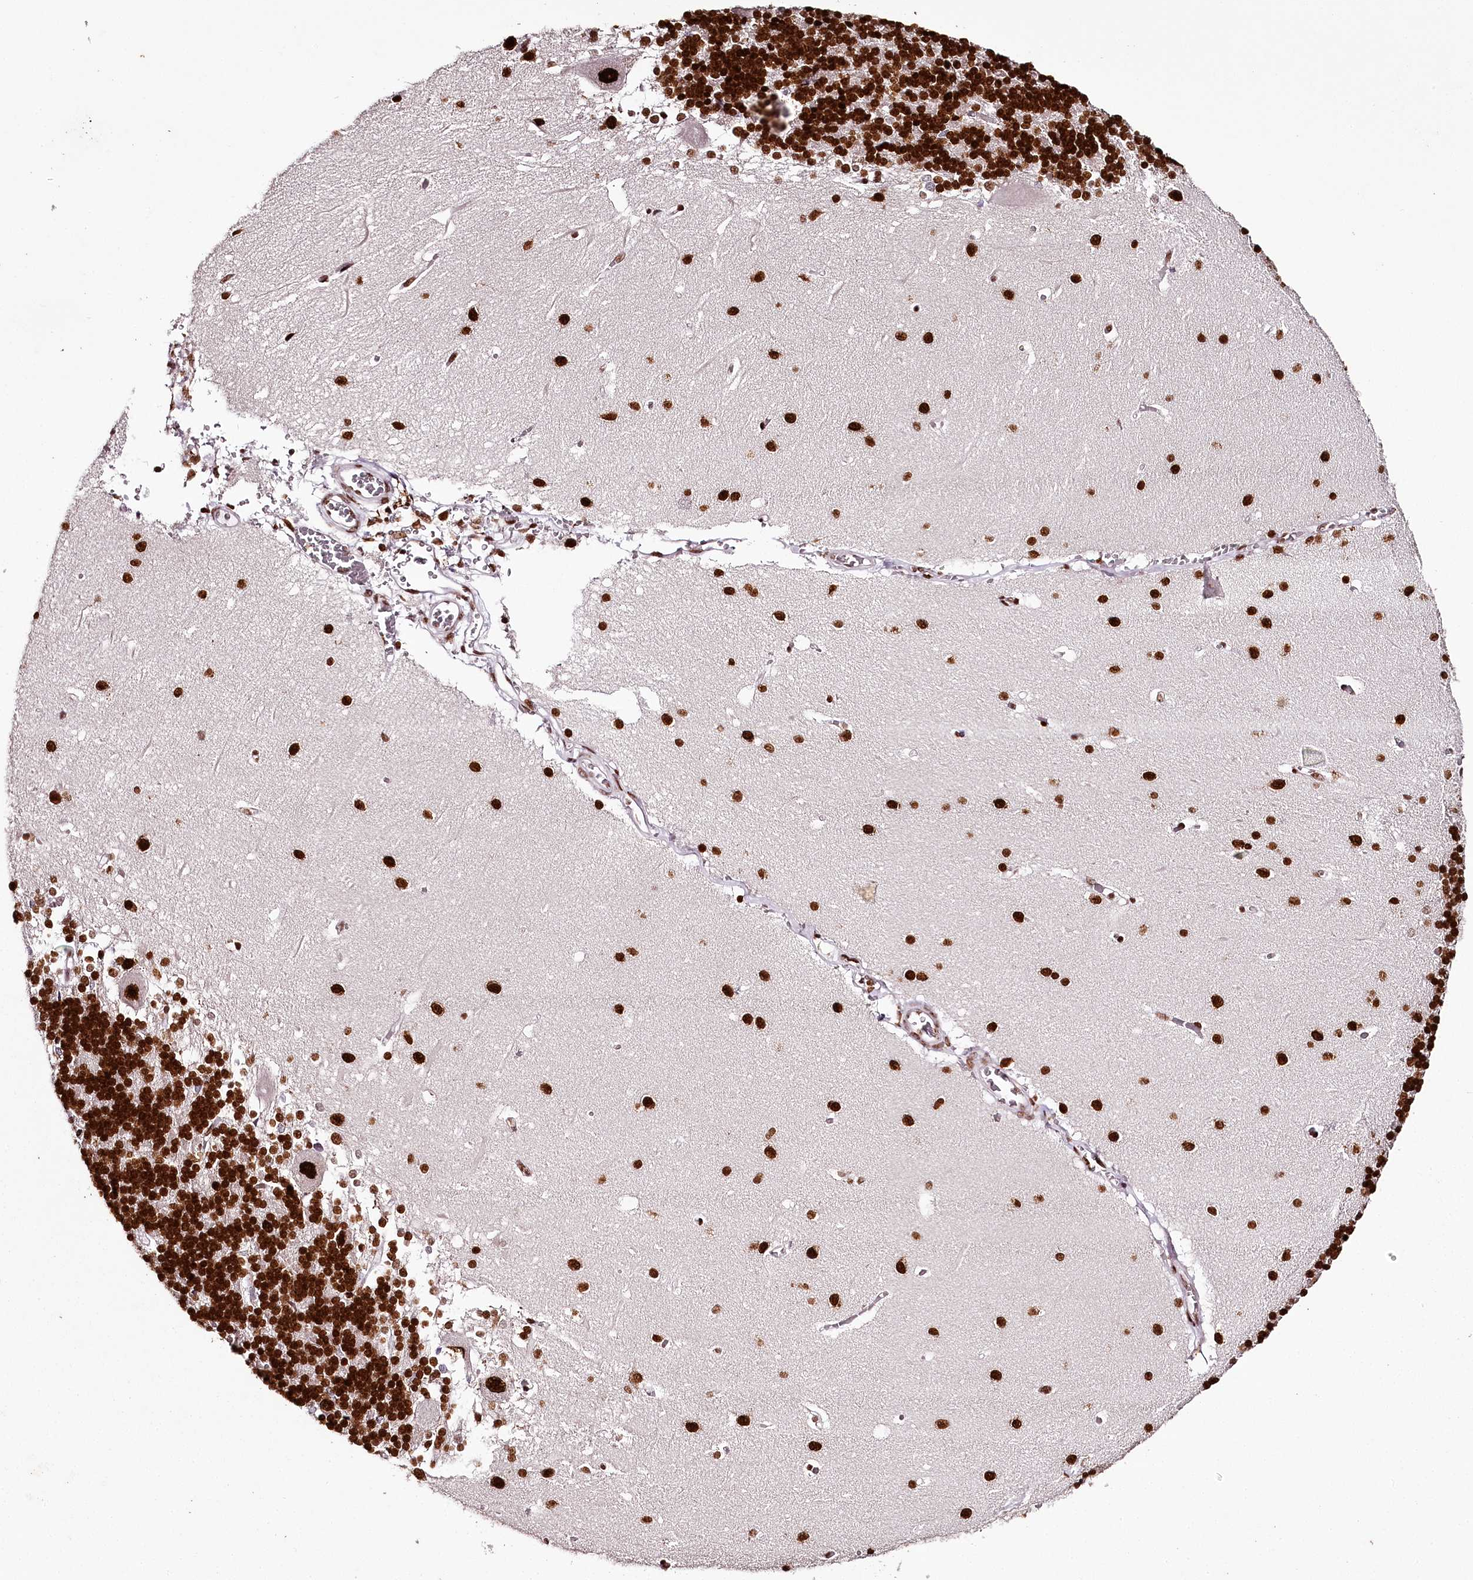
{"staining": {"intensity": "strong", "quantity": ">75%", "location": "nuclear"}, "tissue": "cerebellum", "cell_type": "Cells in granular layer", "image_type": "normal", "snomed": [{"axis": "morphology", "description": "Normal tissue, NOS"}, {"axis": "topography", "description": "Cerebellum"}], "caption": "Strong nuclear expression is identified in approximately >75% of cells in granular layer in unremarkable cerebellum.", "gene": "PSPC1", "patient": {"sex": "male", "age": 37}}